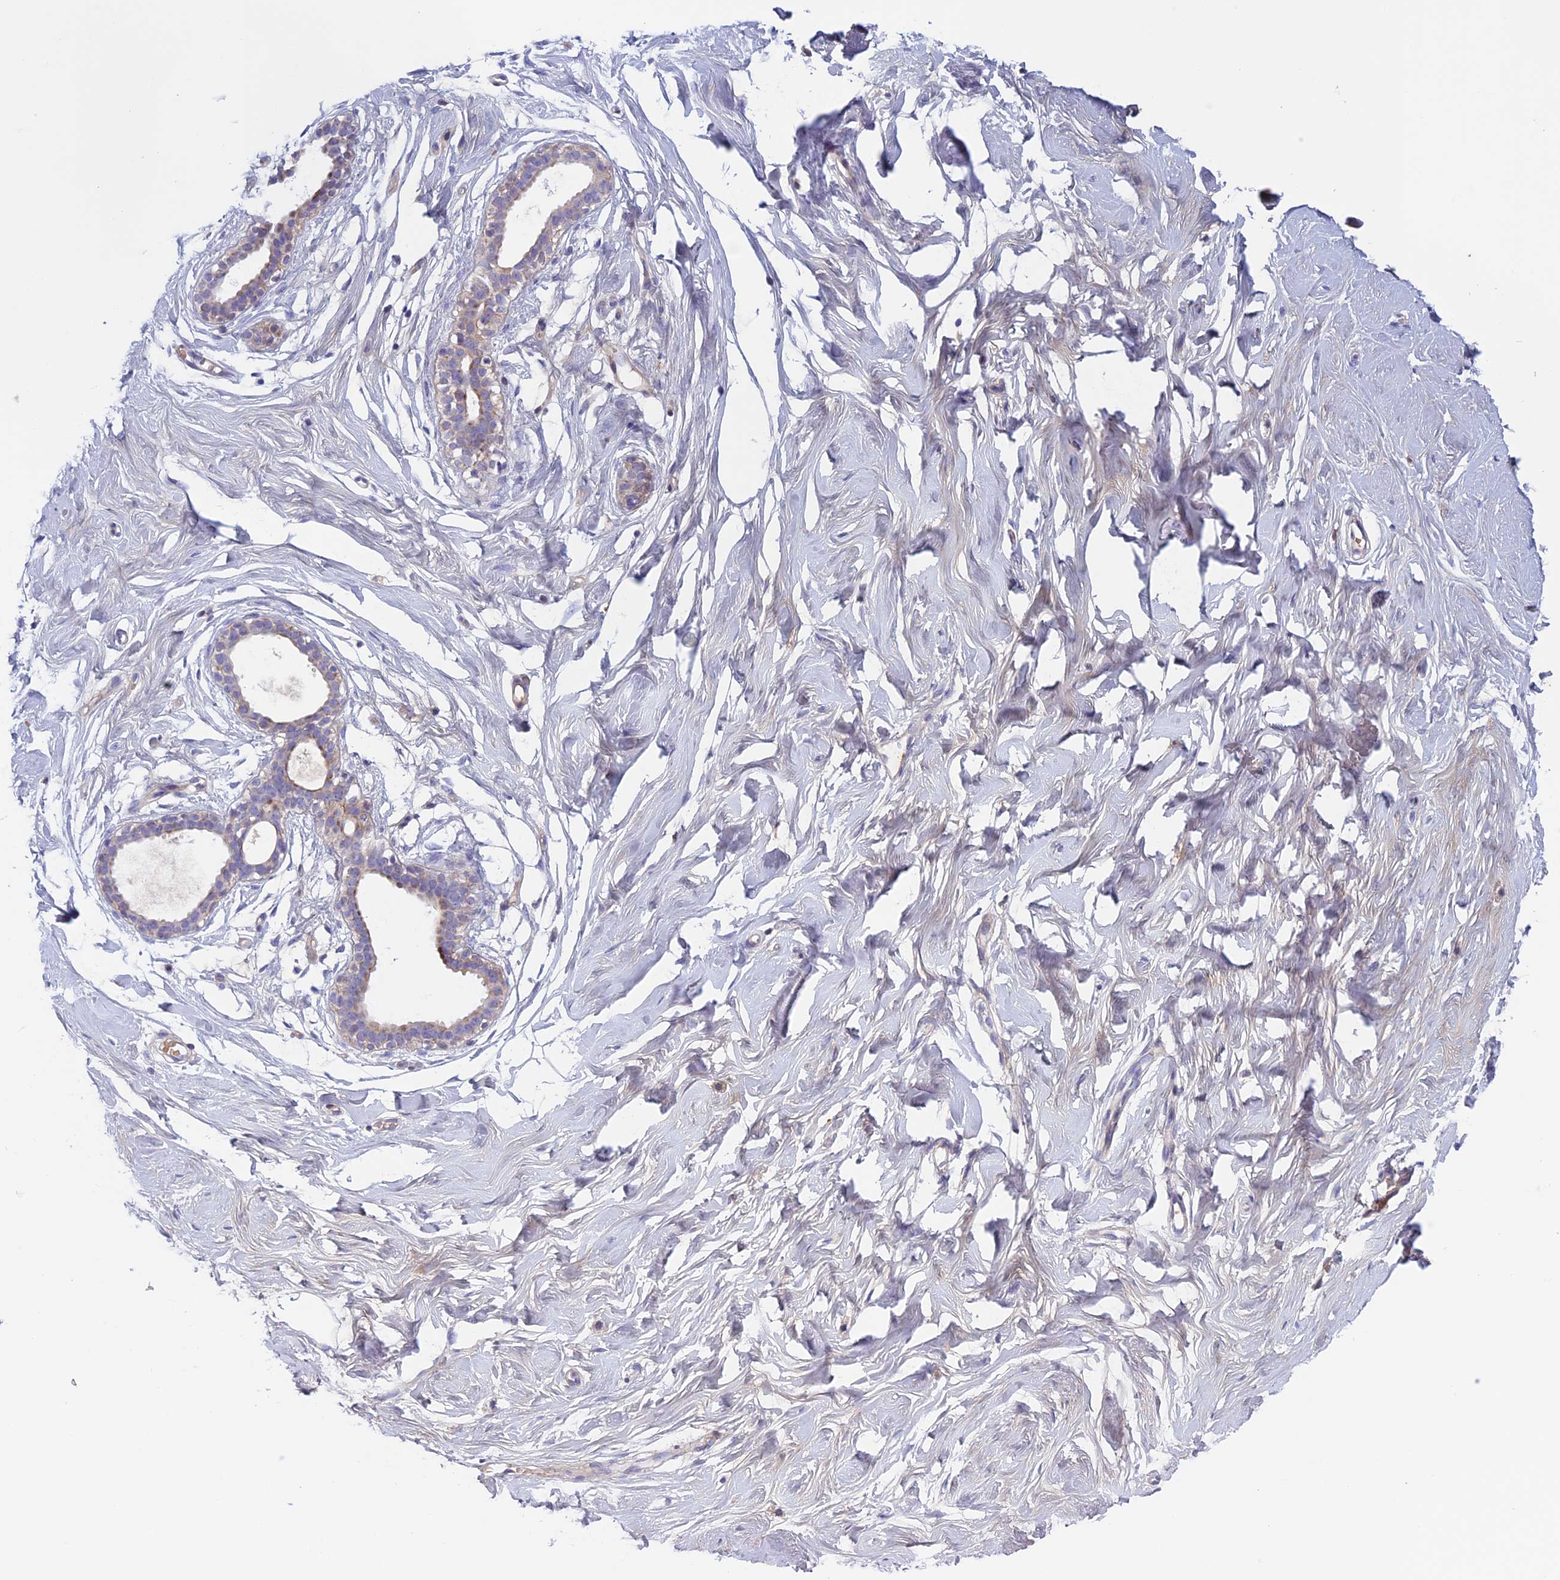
{"staining": {"intensity": "negative", "quantity": "none", "location": "none"}, "tissue": "breast", "cell_type": "Adipocytes", "image_type": "normal", "snomed": [{"axis": "morphology", "description": "Normal tissue, NOS"}, {"axis": "morphology", "description": "Adenoma, NOS"}, {"axis": "topography", "description": "Breast"}], "caption": "This is an immunohistochemistry (IHC) histopathology image of benign human breast. There is no expression in adipocytes.", "gene": "ANGPTL2", "patient": {"sex": "female", "age": 23}}